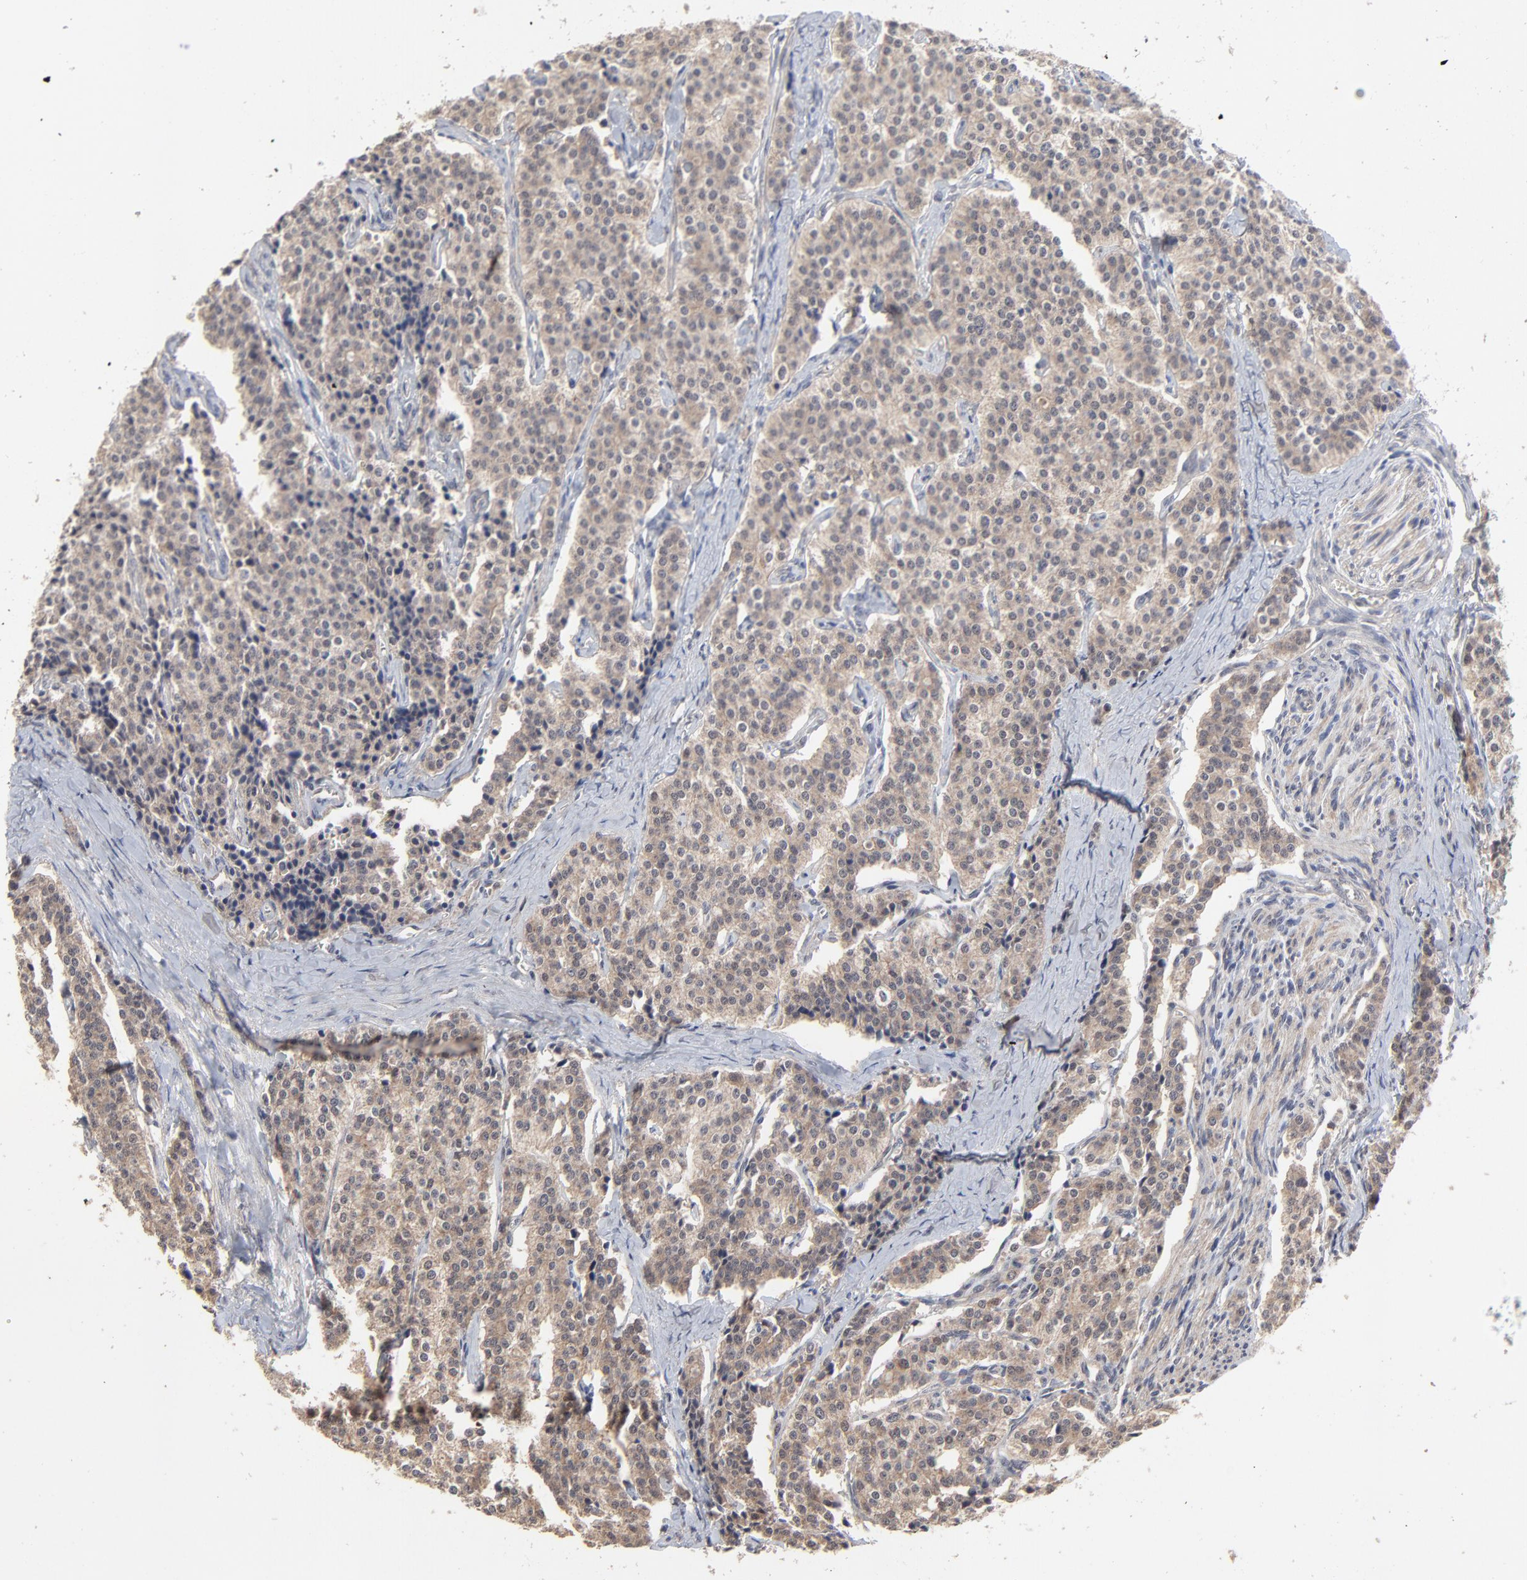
{"staining": {"intensity": "weak", "quantity": ">75%", "location": "cytoplasmic/membranous"}, "tissue": "carcinoid", "cell_type": "Tumor cells", "image_type": "cancer", "snomed": [{"axis": "morphology", "description": "Carcinoid, malignant, NOS"}, {"axis": "topography", "description": "Small intestine"}], "caption": "IHC photomicrograph of neoplastic tissue: carcinoid stained using immunohistochemistry (IHC) shows low levels of weak protein expression localized specifically in the cytoplasmic/membranous of tumor cells, appearing as a cytoplasmic/membranous brown color.", "gene": "FAM199X", "patient": {"sex": "male", "age": 63}}